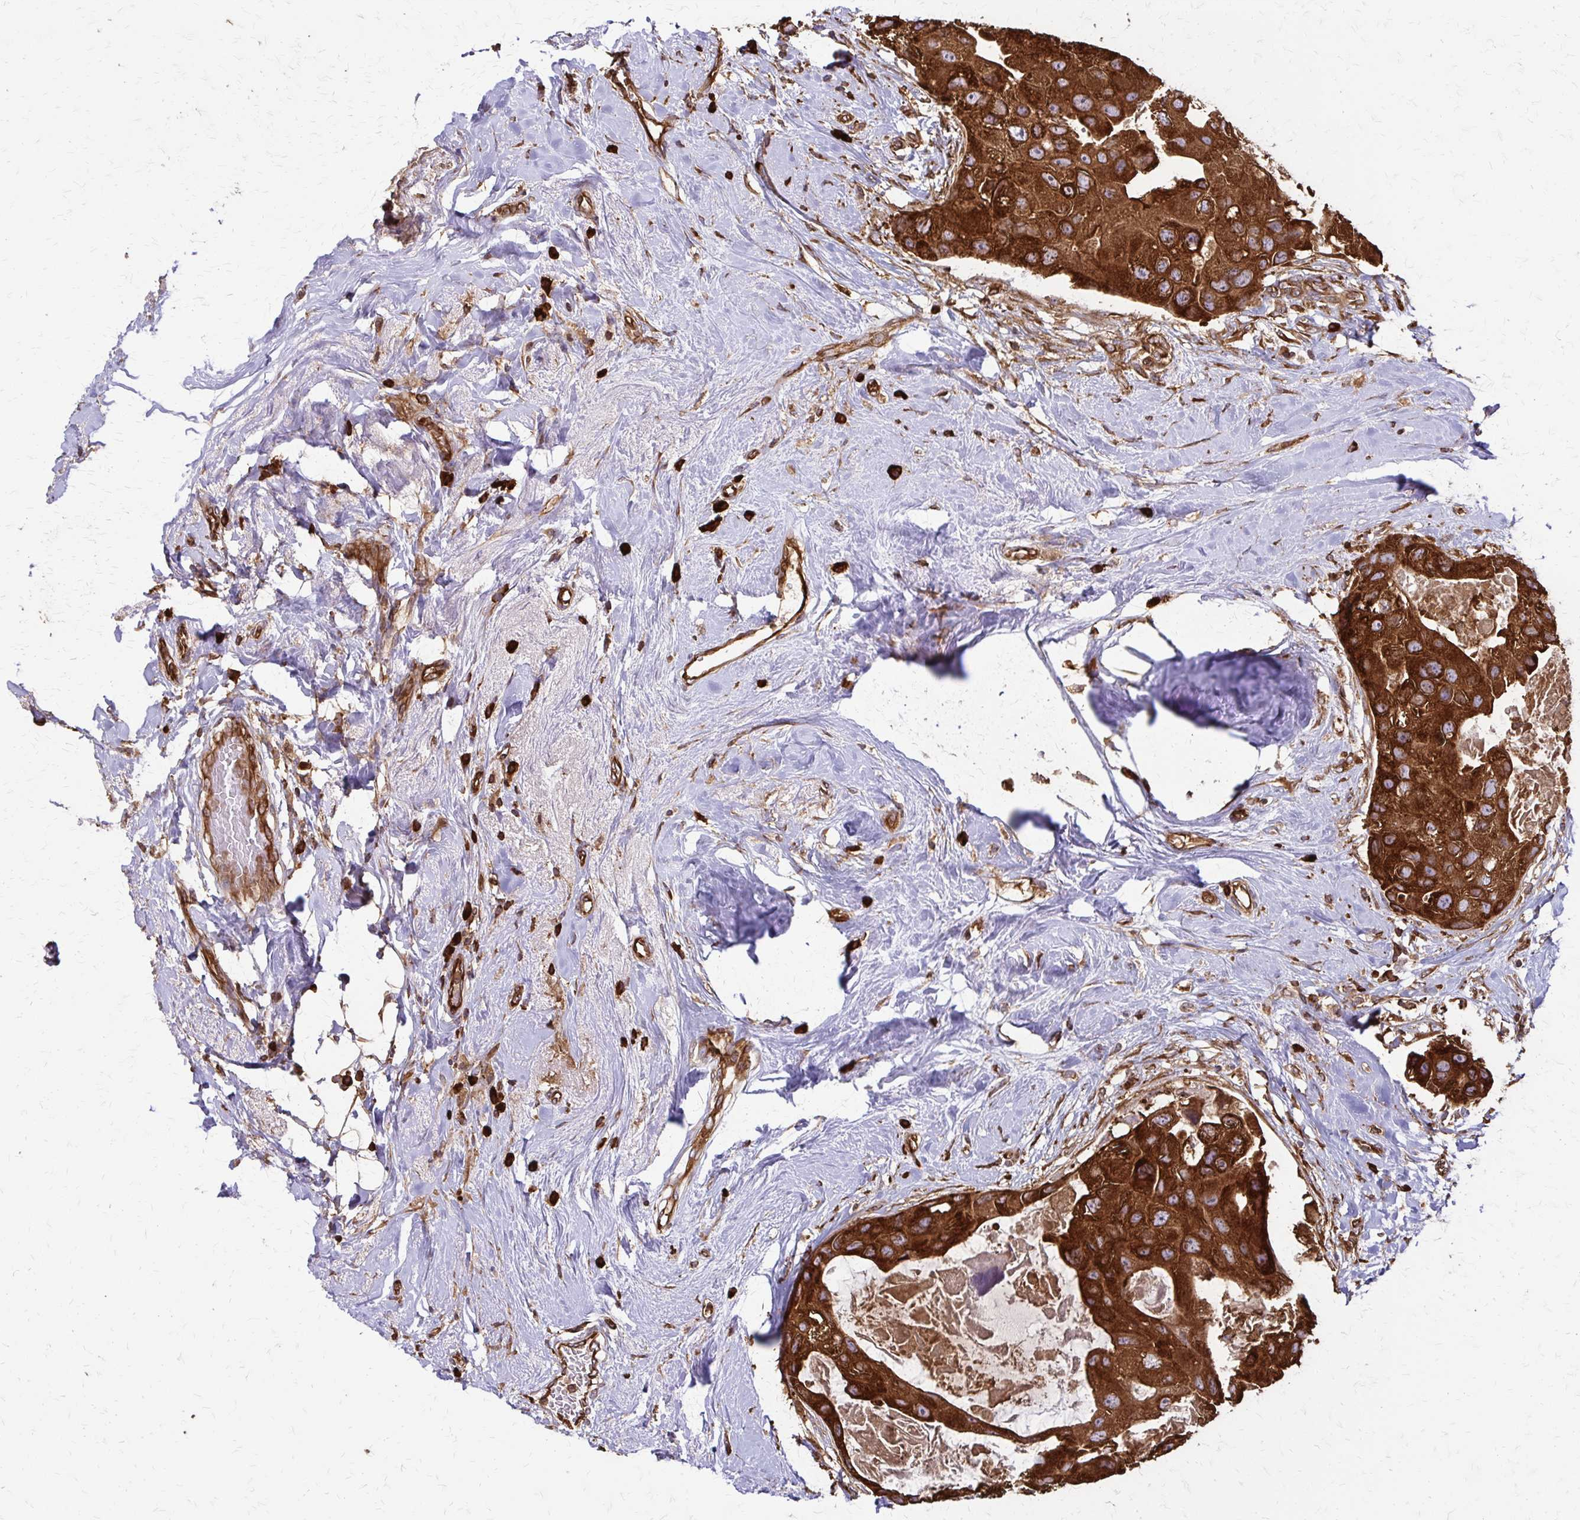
{"staining": {"intensity": "strong", "quantity": ">75%", "location": "cytoplasmic/membranous"}, "tissue": "breast cancer", "cell_type": "Tumor cells", "image_type": "cancer", "snomed": [{"axis": "morphology", "description": "Duct carcinoma"}, {"axis": "topography", "description": "Breast"}], "caption": "Human breast intraductal carcinoma stained with a protein marker reveals strong staining in tumor cells.", "gene": "EEF2", "patient": {"sex": "female", "age": 43}}